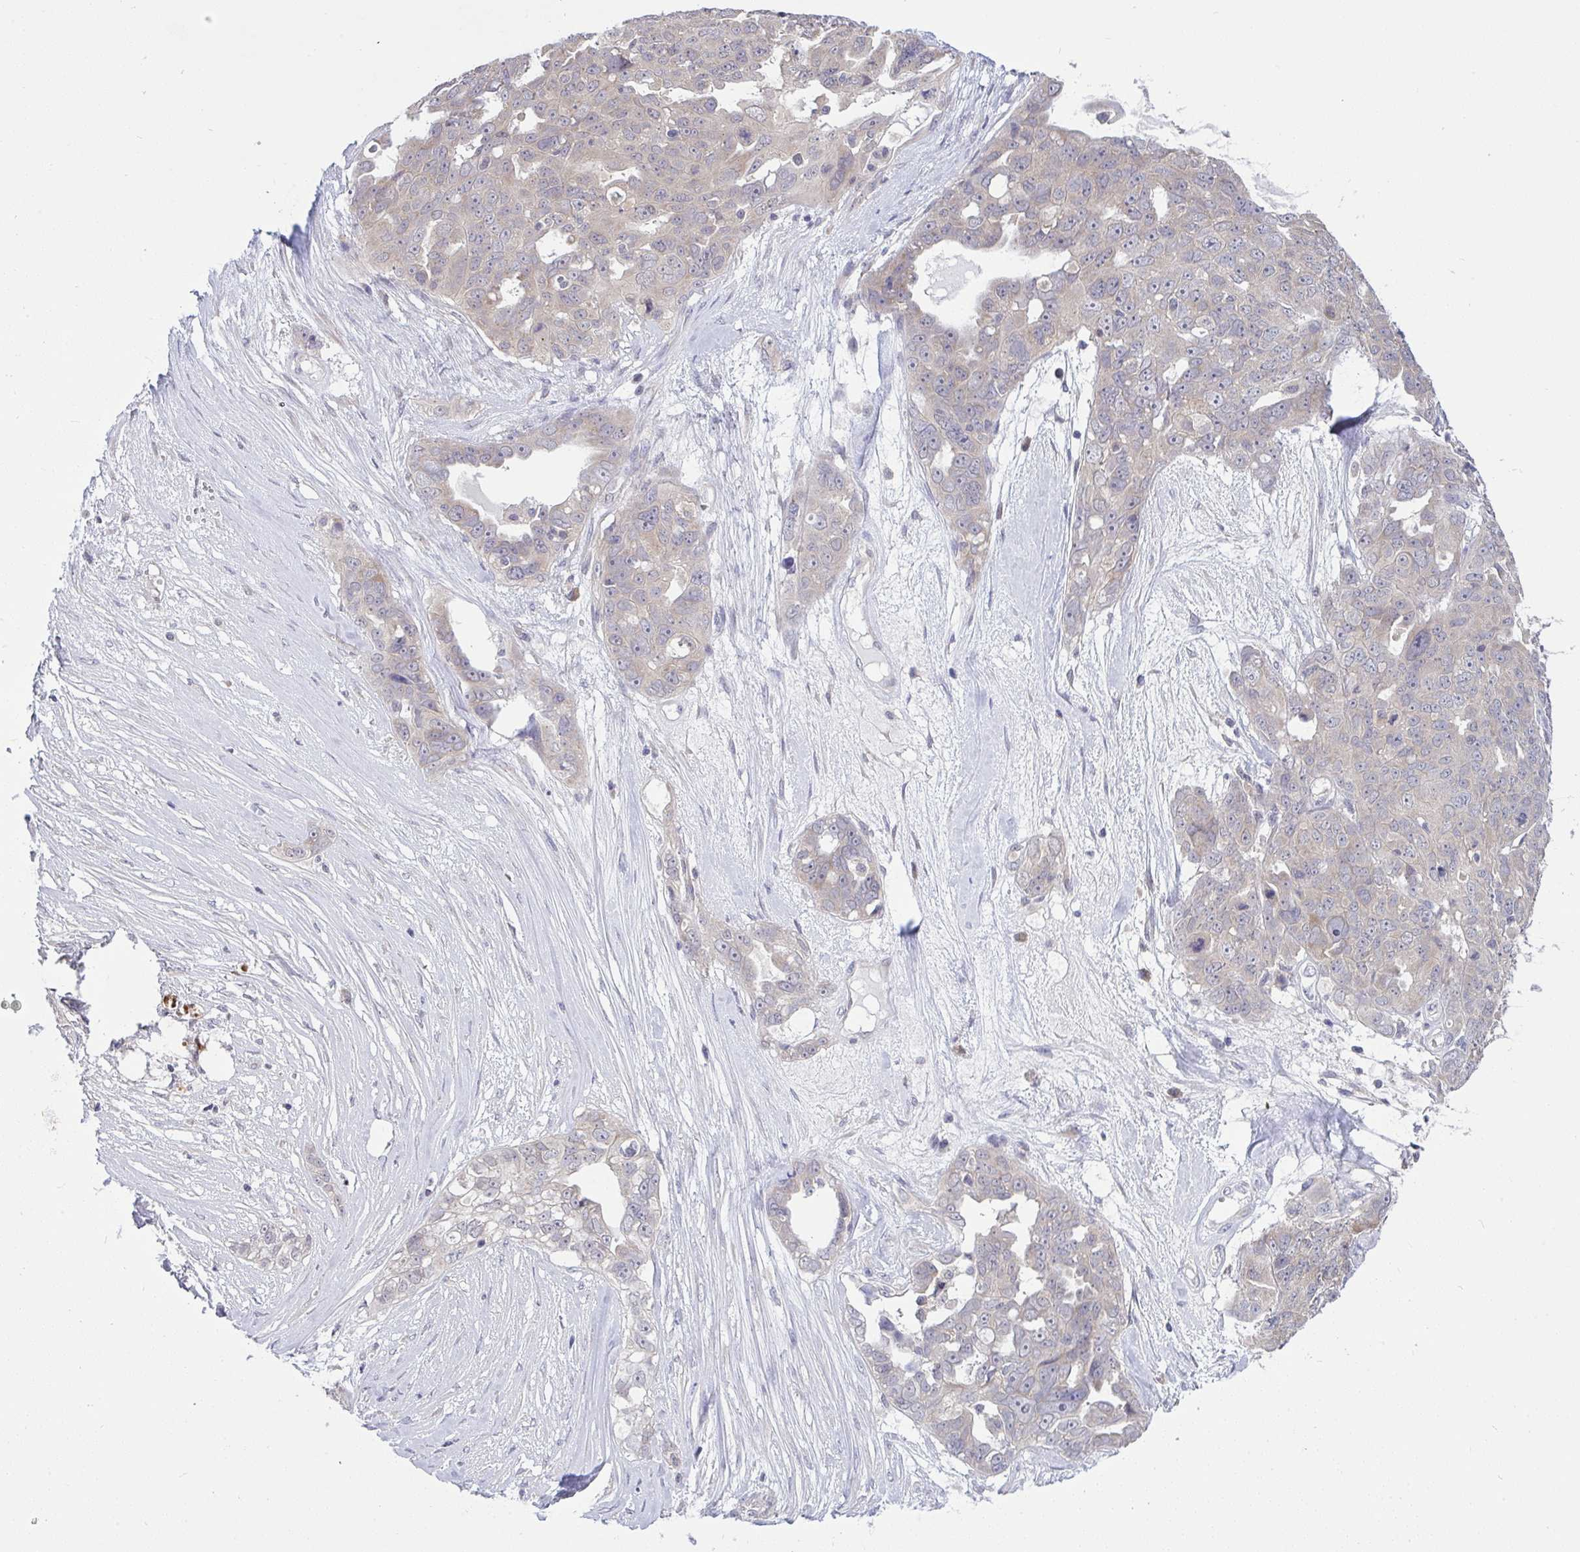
{"staining": {"intensity": "weak", "quantity": "25%-75%", "location": "cytoplasmic/membranous"}, "tissue": "ovarian cancer", "cell_type": "Tumor cells", "image_type": "cancer", "snomed": [{"axis": "morphology", "description": "Carcinoma, endometroid"}, {"axis": "topography", "description": "Ovary"}], "caption": "An immunohistochemistry (IHC) image of tumor tissue is shown. Protein staining in brown labels weak cytoplasmic/membranous positivity in ovarian cancer within tumor cells.", "gene": "TMEM41A", "patient": {"sex": "female", "age": 70}}